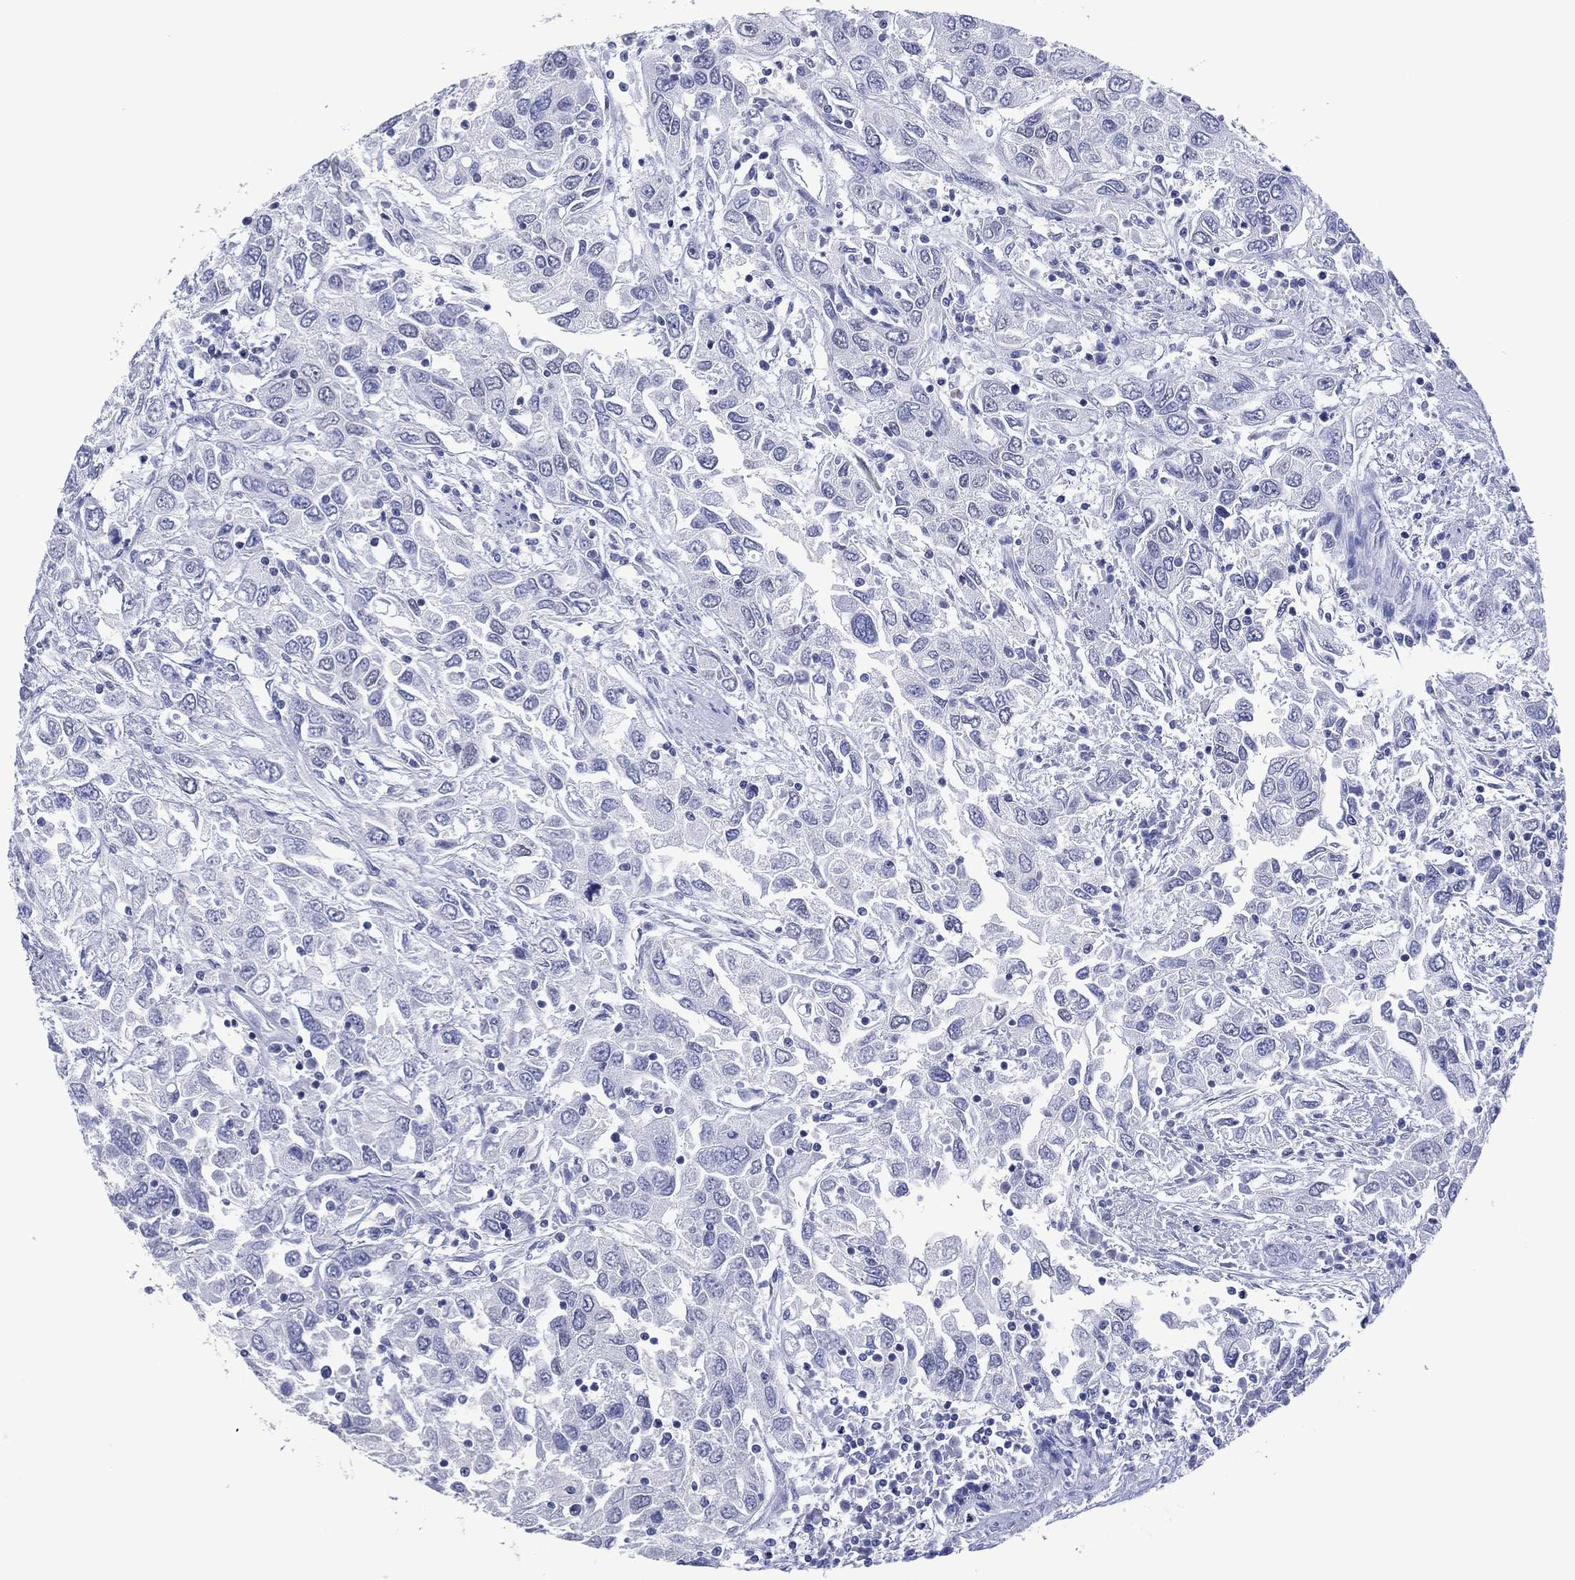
{"staining": {"intensity": "negative", "quantity": "none", "location": "none"}, "tissue": "urothelial cancer", "cell_type": "Tumor cells", "image_type": "cancer", "snomed": [{"axis": "morphology", "description": "Urothelial carcinoma, High grade"}, {"axis": "topography", "description": "Urinary bladder"}], "caption": "Tumor cells show no significant protein positivity in urothelial cancer.", "gene": "UTF1", "patient": {"sex": "male", "age": 76}}